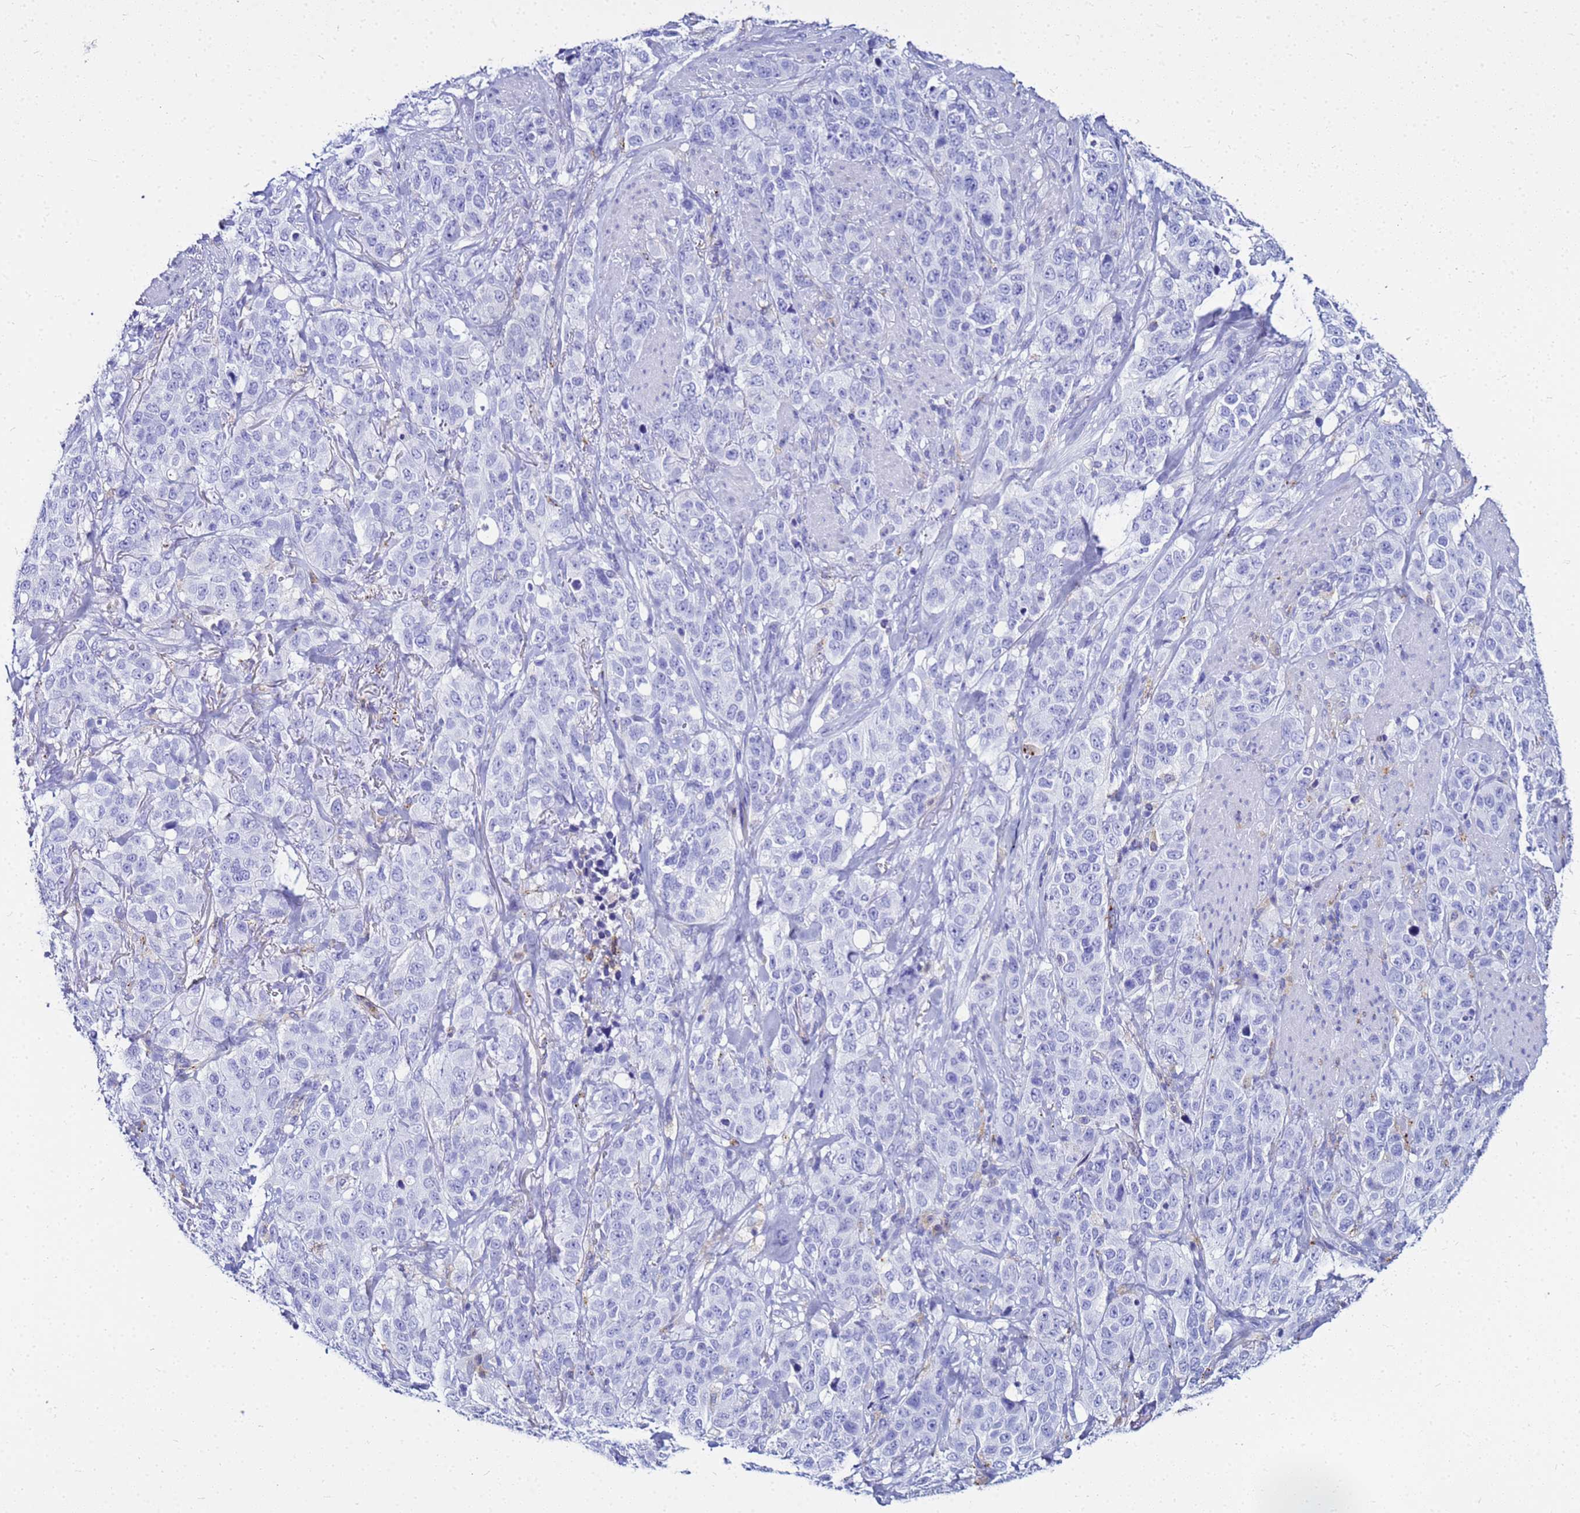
{"staining": {"intensity": "negative", "quantity": "none", "location": "none"}, "tissue": "stomach cancer", "cell_type": "Tumor cells", "image_type": "cancer", "snomed": [{"axis": "morphology", "description": "Adenocarcinoma, NOS"}, {"axis": "topography", "description": "Stomach"}], "caption": "This is an immunohistochemistry histopathology image of human stomach adenocarcinoma. There is no expression in tumor cells.", "gene": "CSTA", "patient": {"sex": "male", "age": 48}}